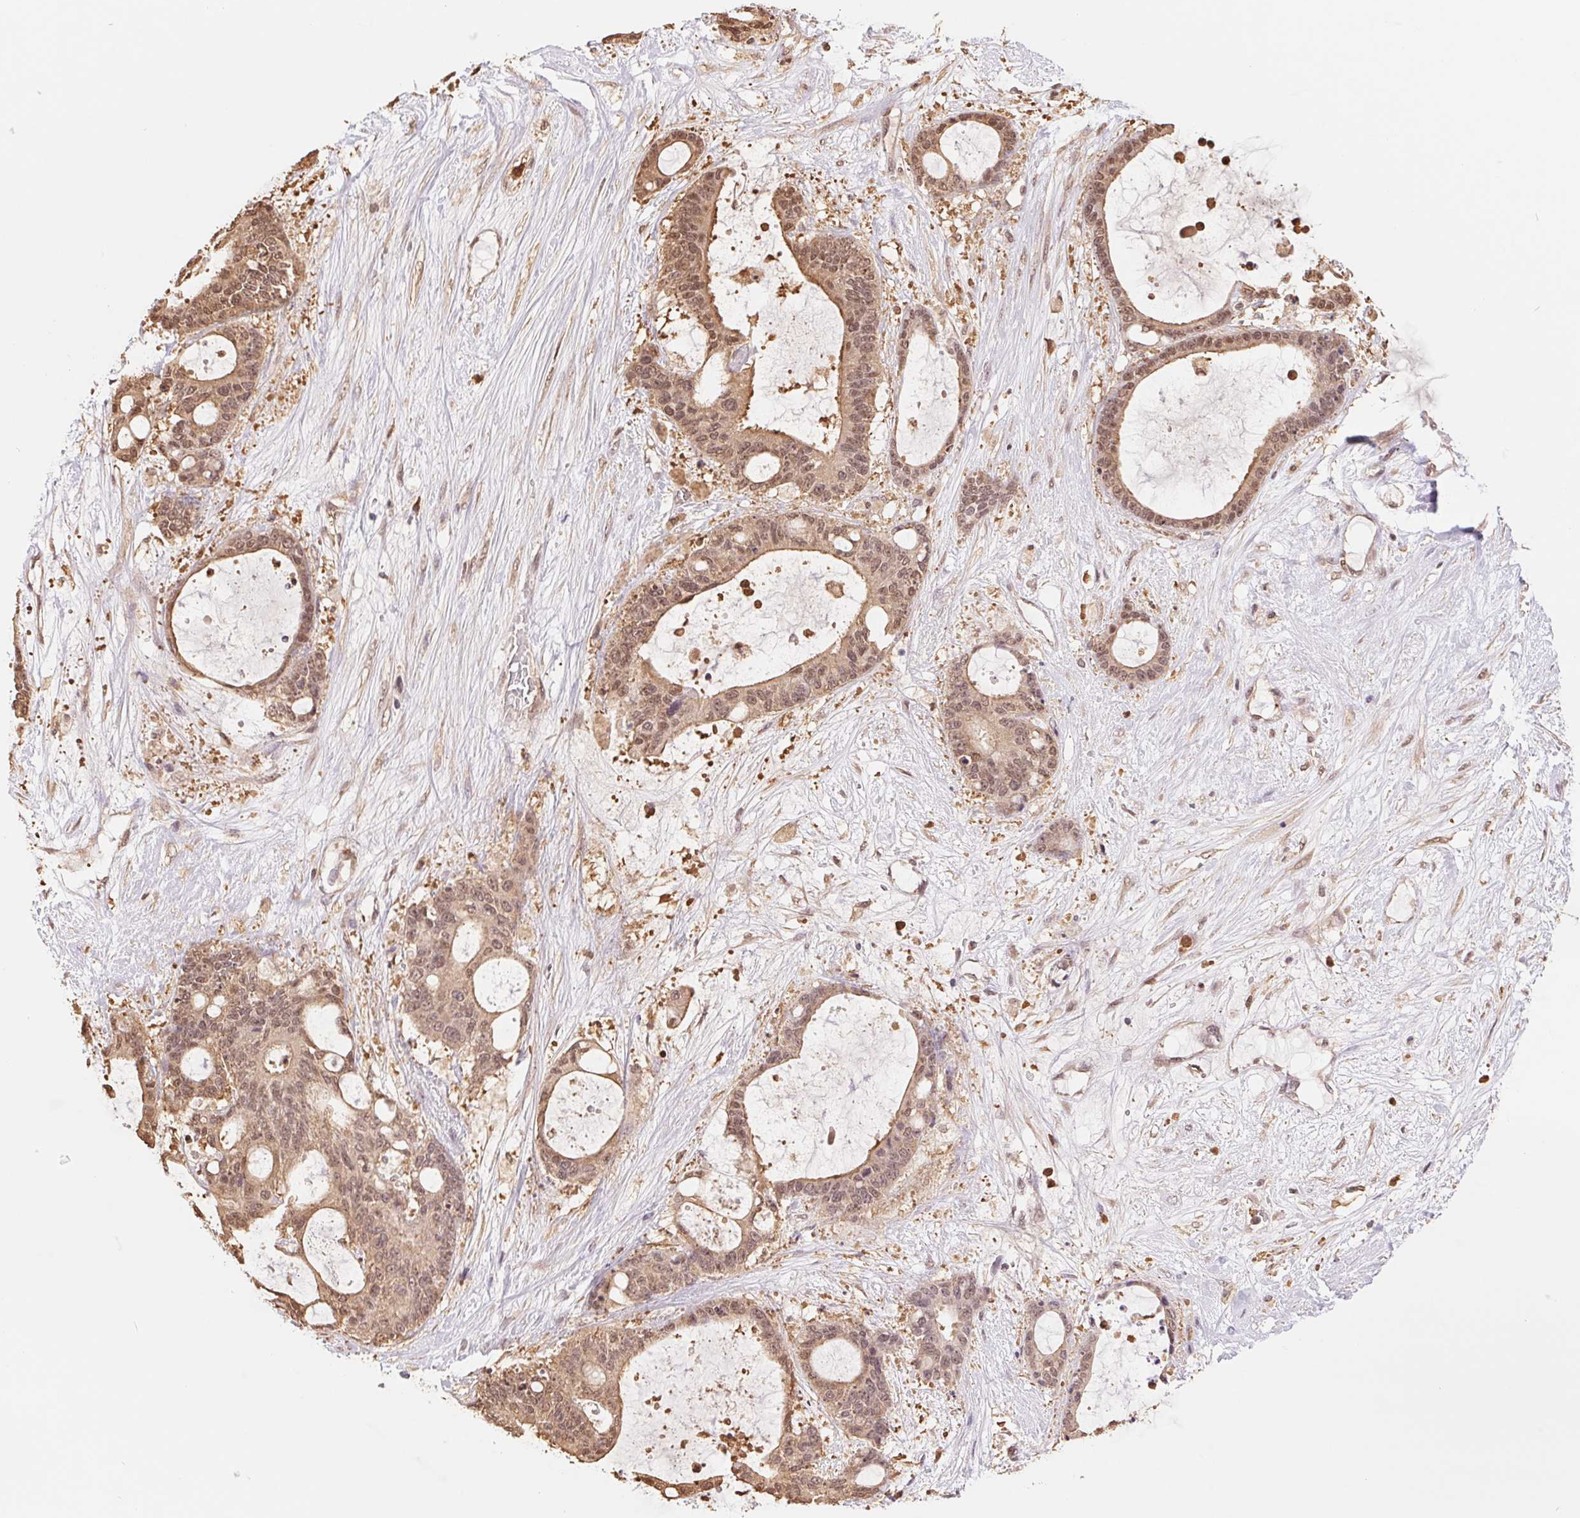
{"staining": {"intensity": "moderate", "quantity": ">75%", "location": "cytoplasmic/membranous,nuclear"}, "tissue": "liver cancer", "cell_type": "Tumor cells", "image_type": "cancer", "snomed": [{"axis": "morphology", "description": "Normal tissue, NOS"}, {"axis": "morphology", "description": "Cholangiocarcinoma"}, {"axis": "topography", "description": "Liver"}, {"axis": "topography", "description": "Peripheral nerve tissue"}], "caption": "Liver cancer stained with a brown dye reveals moderate cytoplasmic/membranous and nuclear positive staining in about >75% of tumor cells.", "gene": "CDC123", "patient": {"sex": "female", "age": 73}}